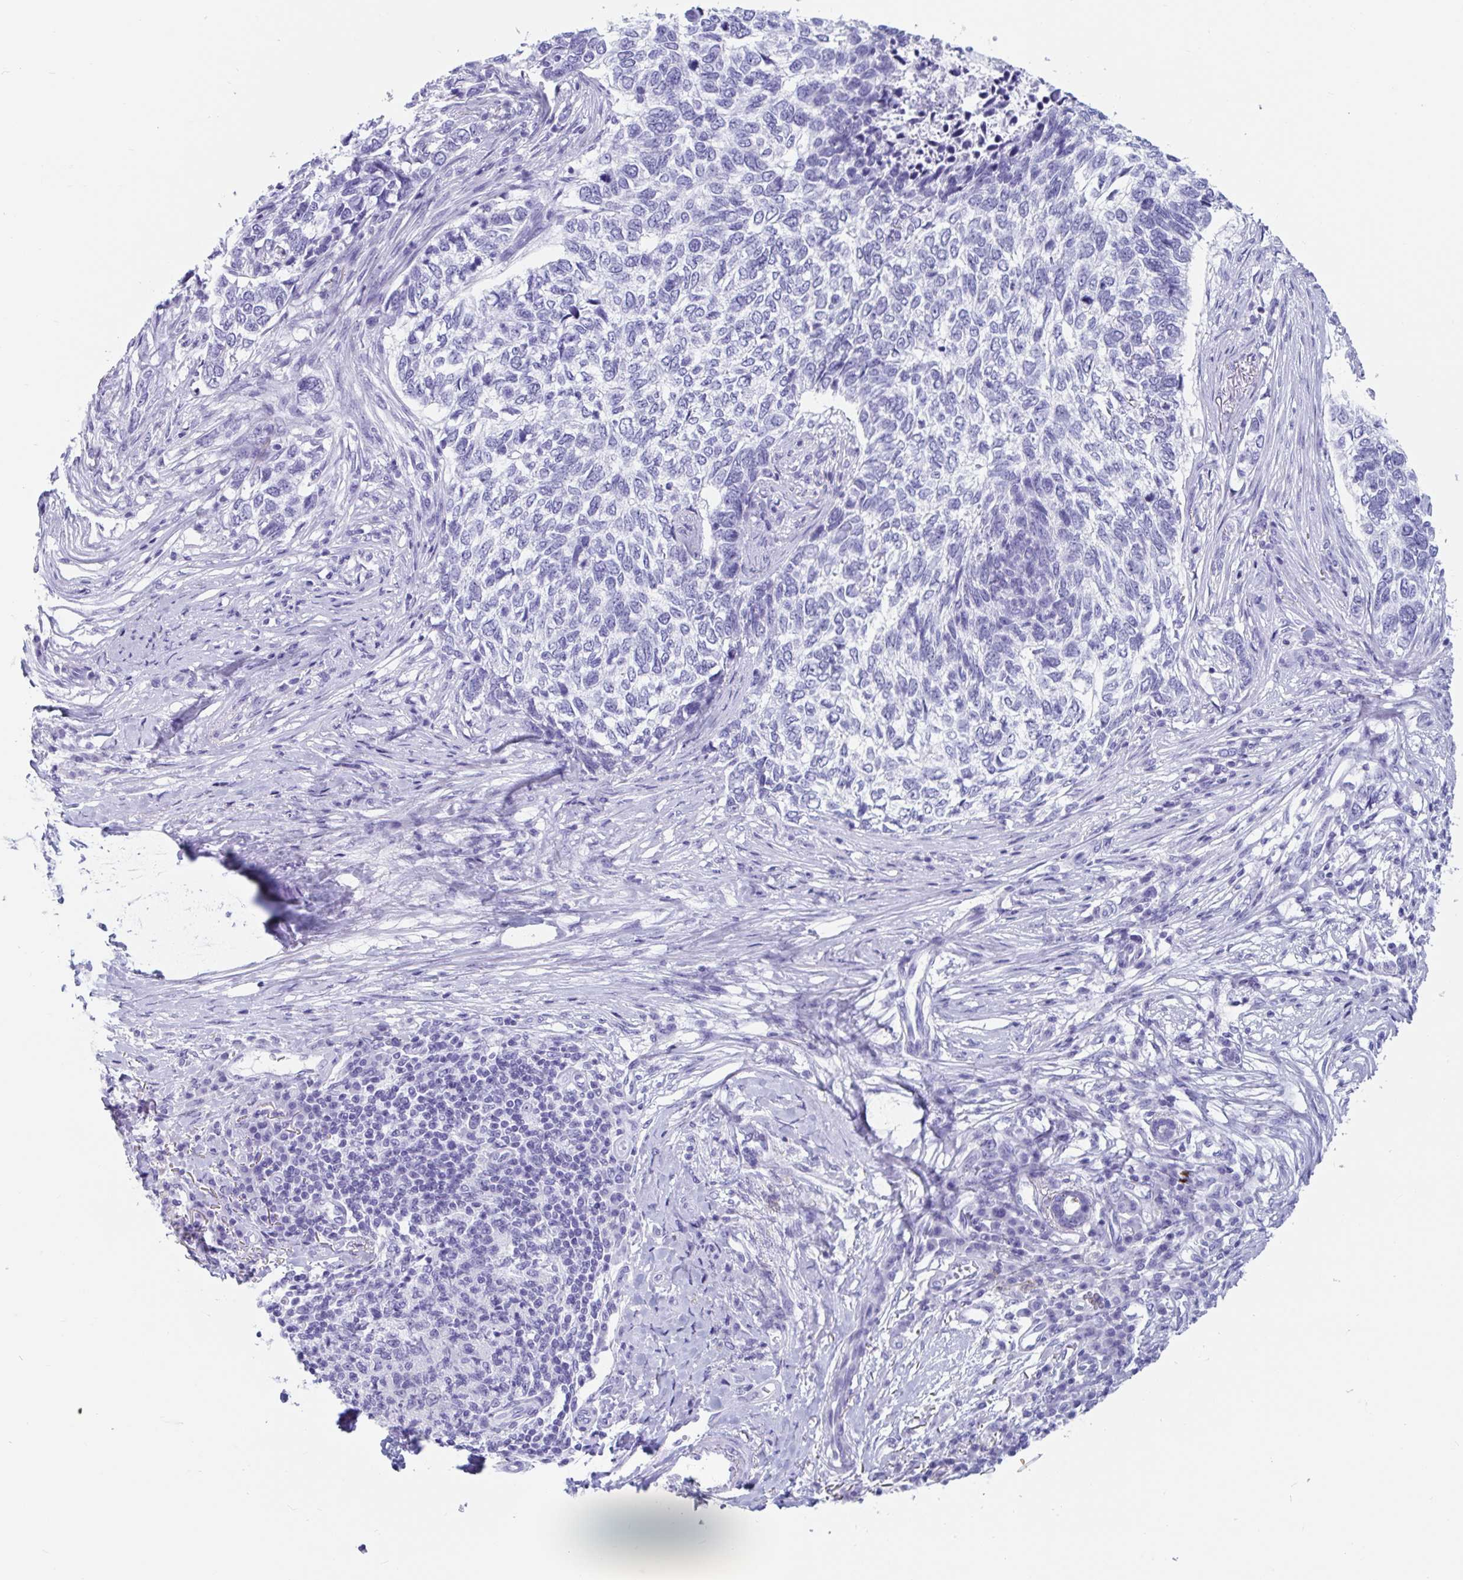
{"staining": {"intensity": "negative", "quantity": "none", "location": "none"}, "tissue": "skin cancer", "cell_type": "Tumor cells", "image_type": "cancer", "snomed": [{"axis": "morphology", "description": "Basal cell carcinoma"}, {"axis": "topography", "description": "Skin"}], "caption": "Skin basal cell carcinoma was stained to show a protein in brown. There is no significant positivity in tumor cells.", "gene": "GKN2", "patient": {"sex": "female", "age": 65}}